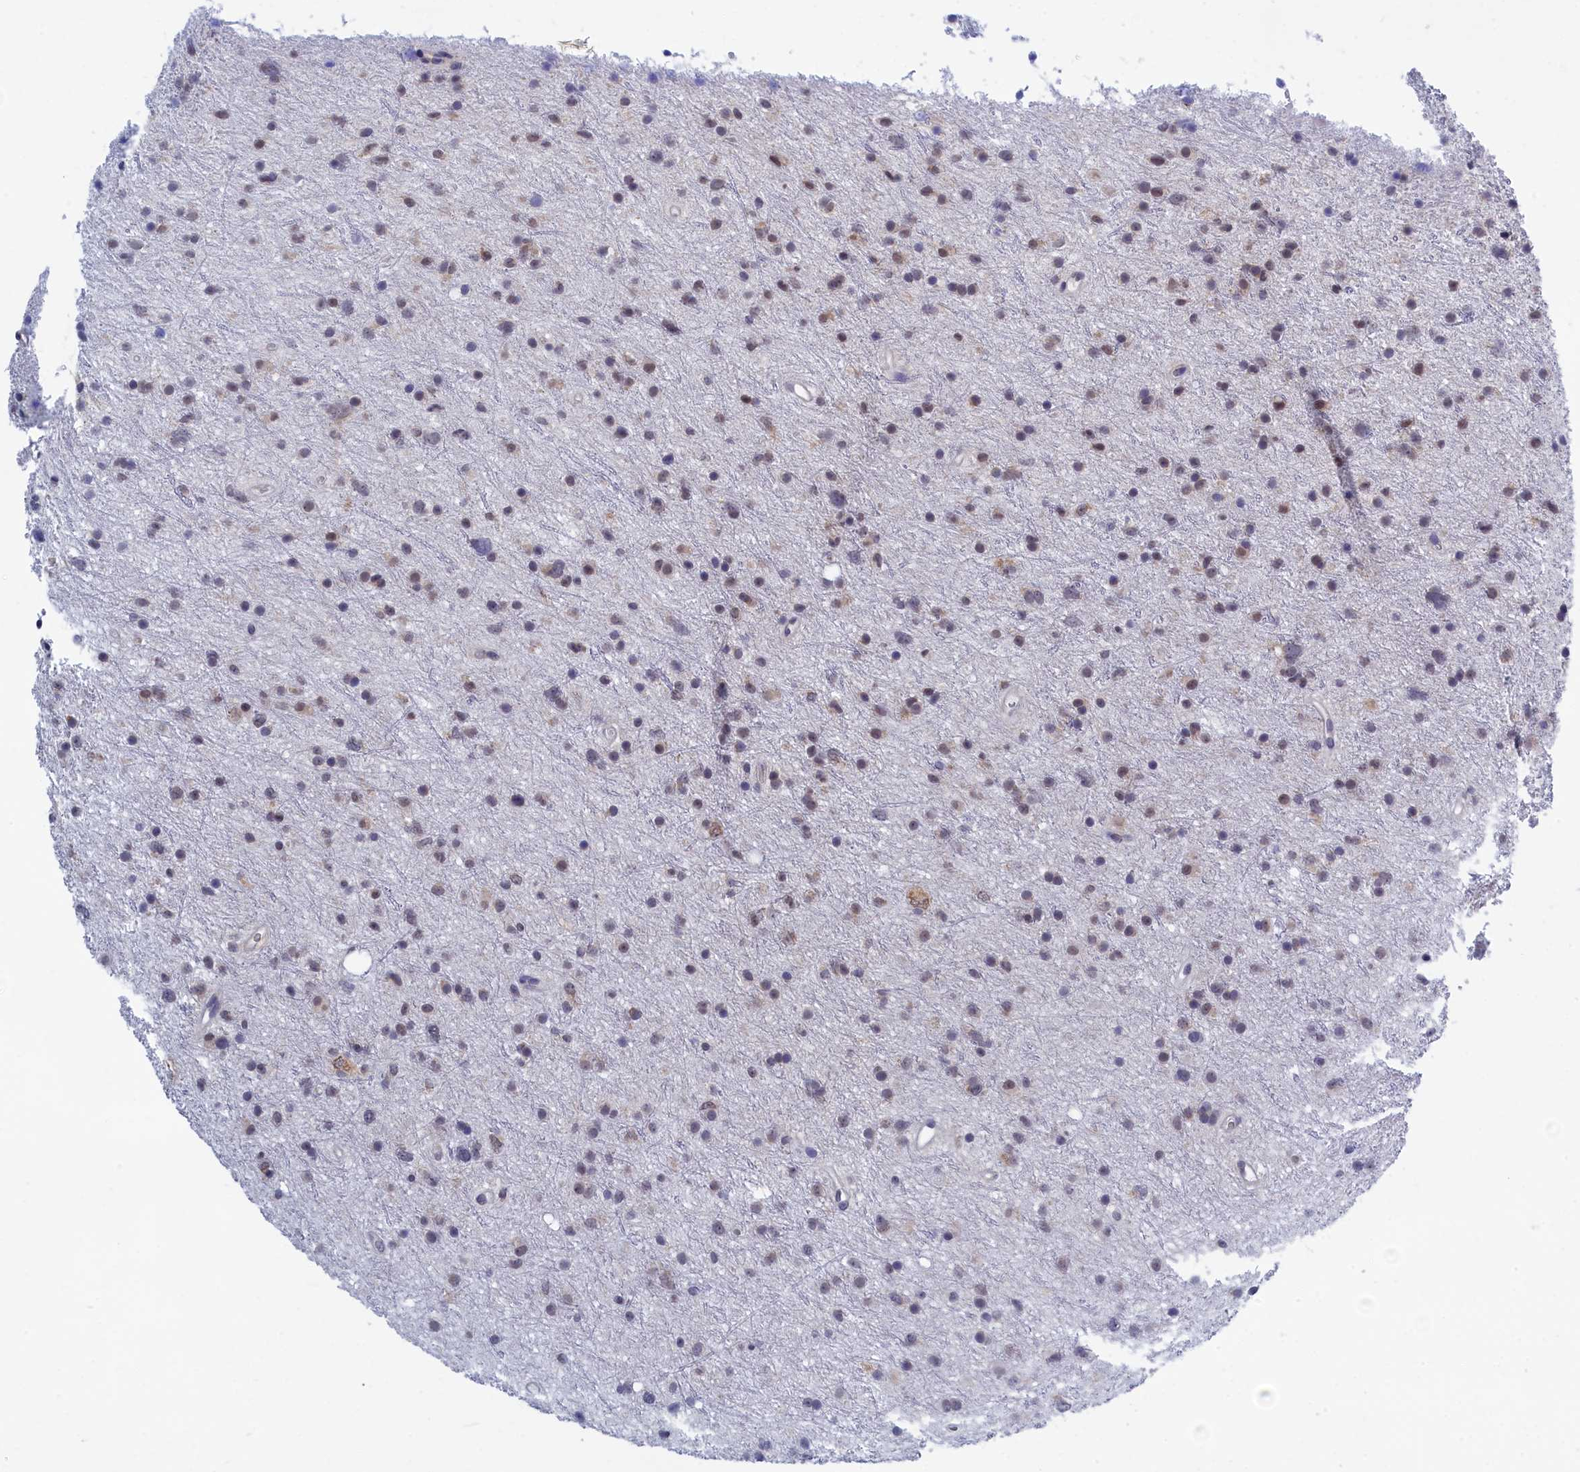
{"staining": {"intensity": "weak", "quantity": "<25%", "location": "nuclear"}, "tissue": "glioma", "cell_type": "Tumor cells", "image_type": "cancer", "snomed": [{"axis": "morphology", "description": "Glioma, malignant, Low grade"}, {"axis": "topography", "description": "Cerebral cortex"}], "caption": "Tumor cells show no significant staining in malignant low-grade glioma. (Stains: DAB immunohistochemistry (IHC) with hematoxylin counter stain, Microscopy: brightfield microscopy at high magnification).", "gene": "PGP", "patient": {"sex": "female", "age": 39}}